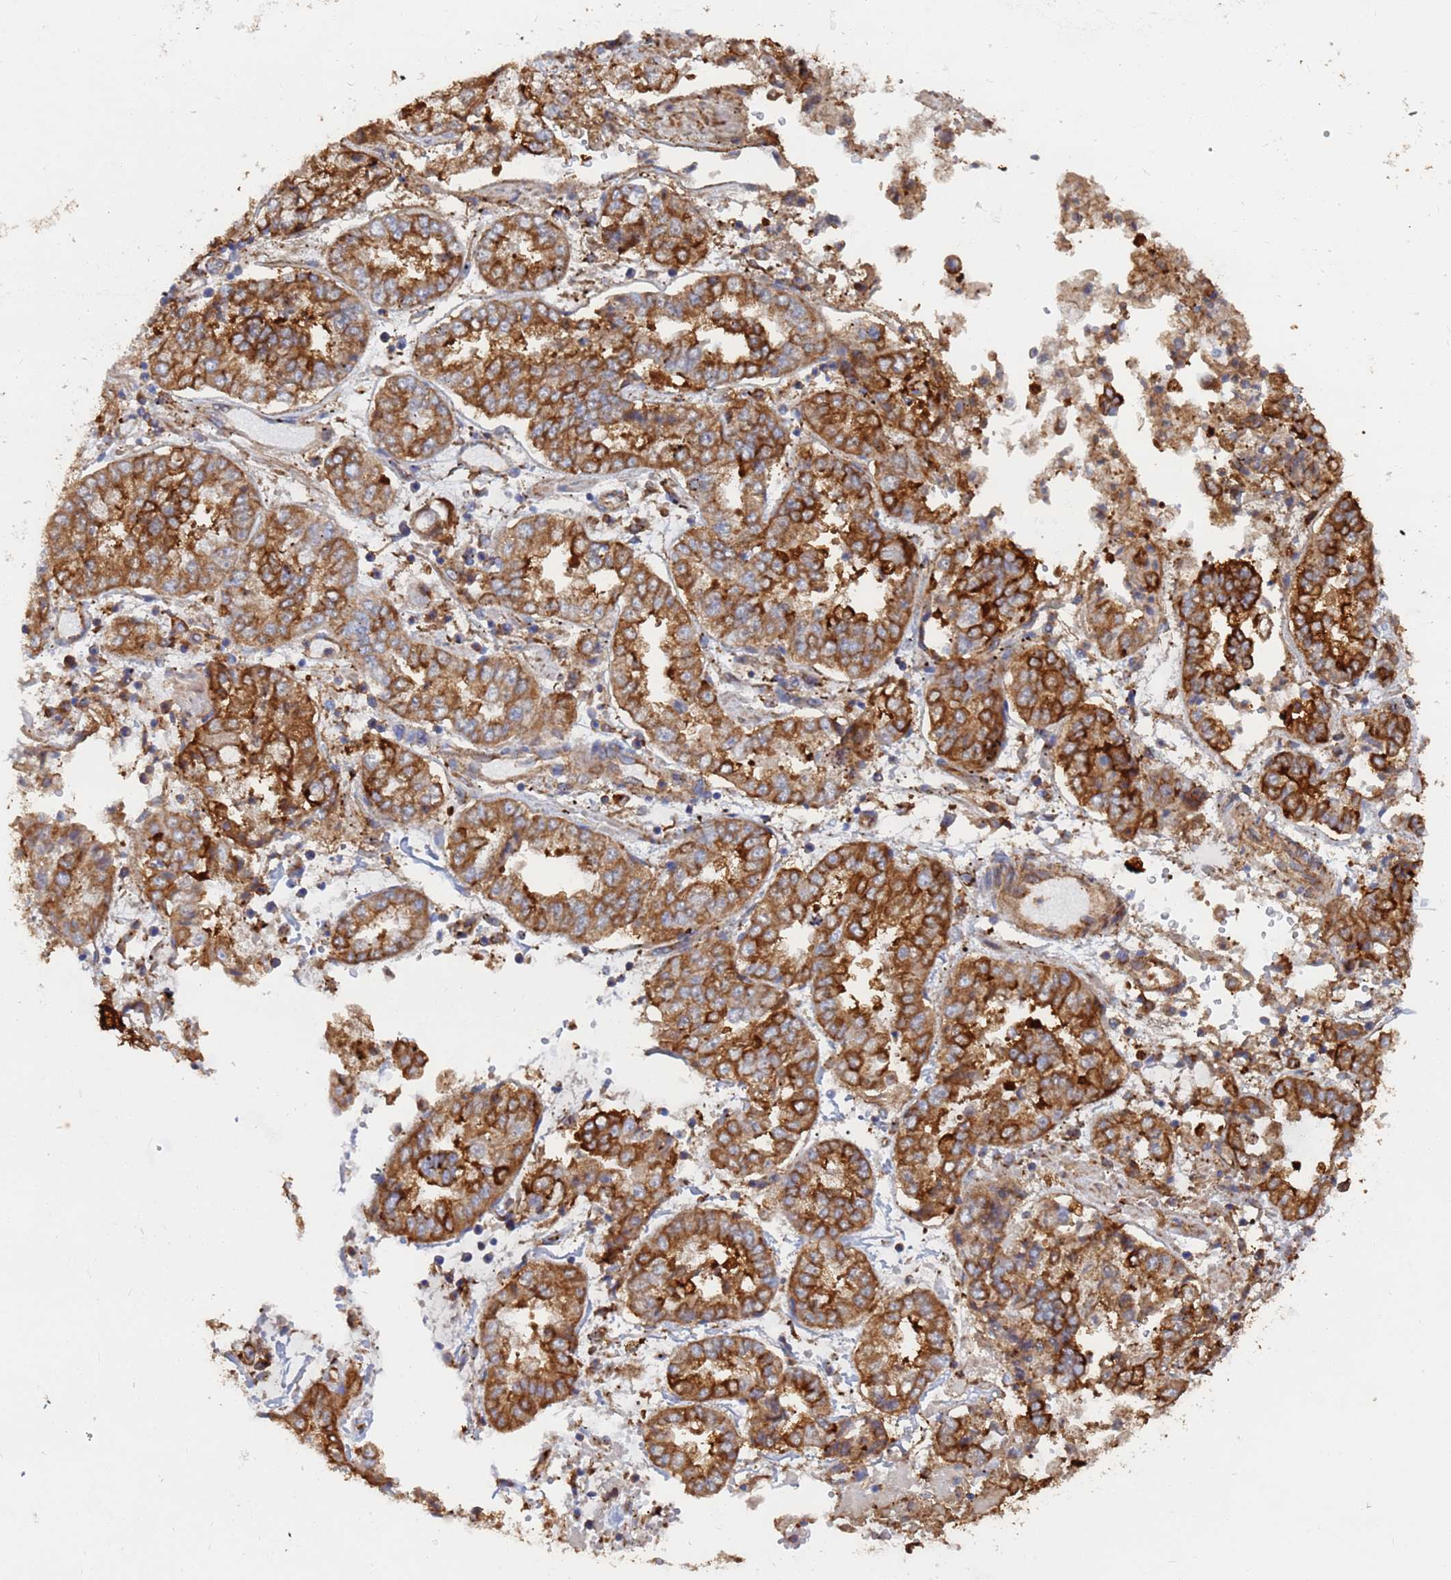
{"staining": {"intensity": "strong", "quantity": ">75%", "location": "cytoplasmic/membranous"}, "tissue": "stomach cancer", "cell_type": "Tumor cells", "image_type": "cancer", "snomed": [{"axis": "morphology", "description": "Adenocarcinoma, NOS"}, {"axis": "topography", "description": "Stomach"}], "caption": "Adenocarcinoma (stomach) stained with DAB (3,3'-diaminobenzidine) IHC demonstrates high levels of strong cytoplasmic/membranous expression in about >75% of tumor cells. (DAB = brown stain, brightfield microscopy at high magnification).", "gene": "GPR42", "patient": {"sex": "male", "age": 76}}